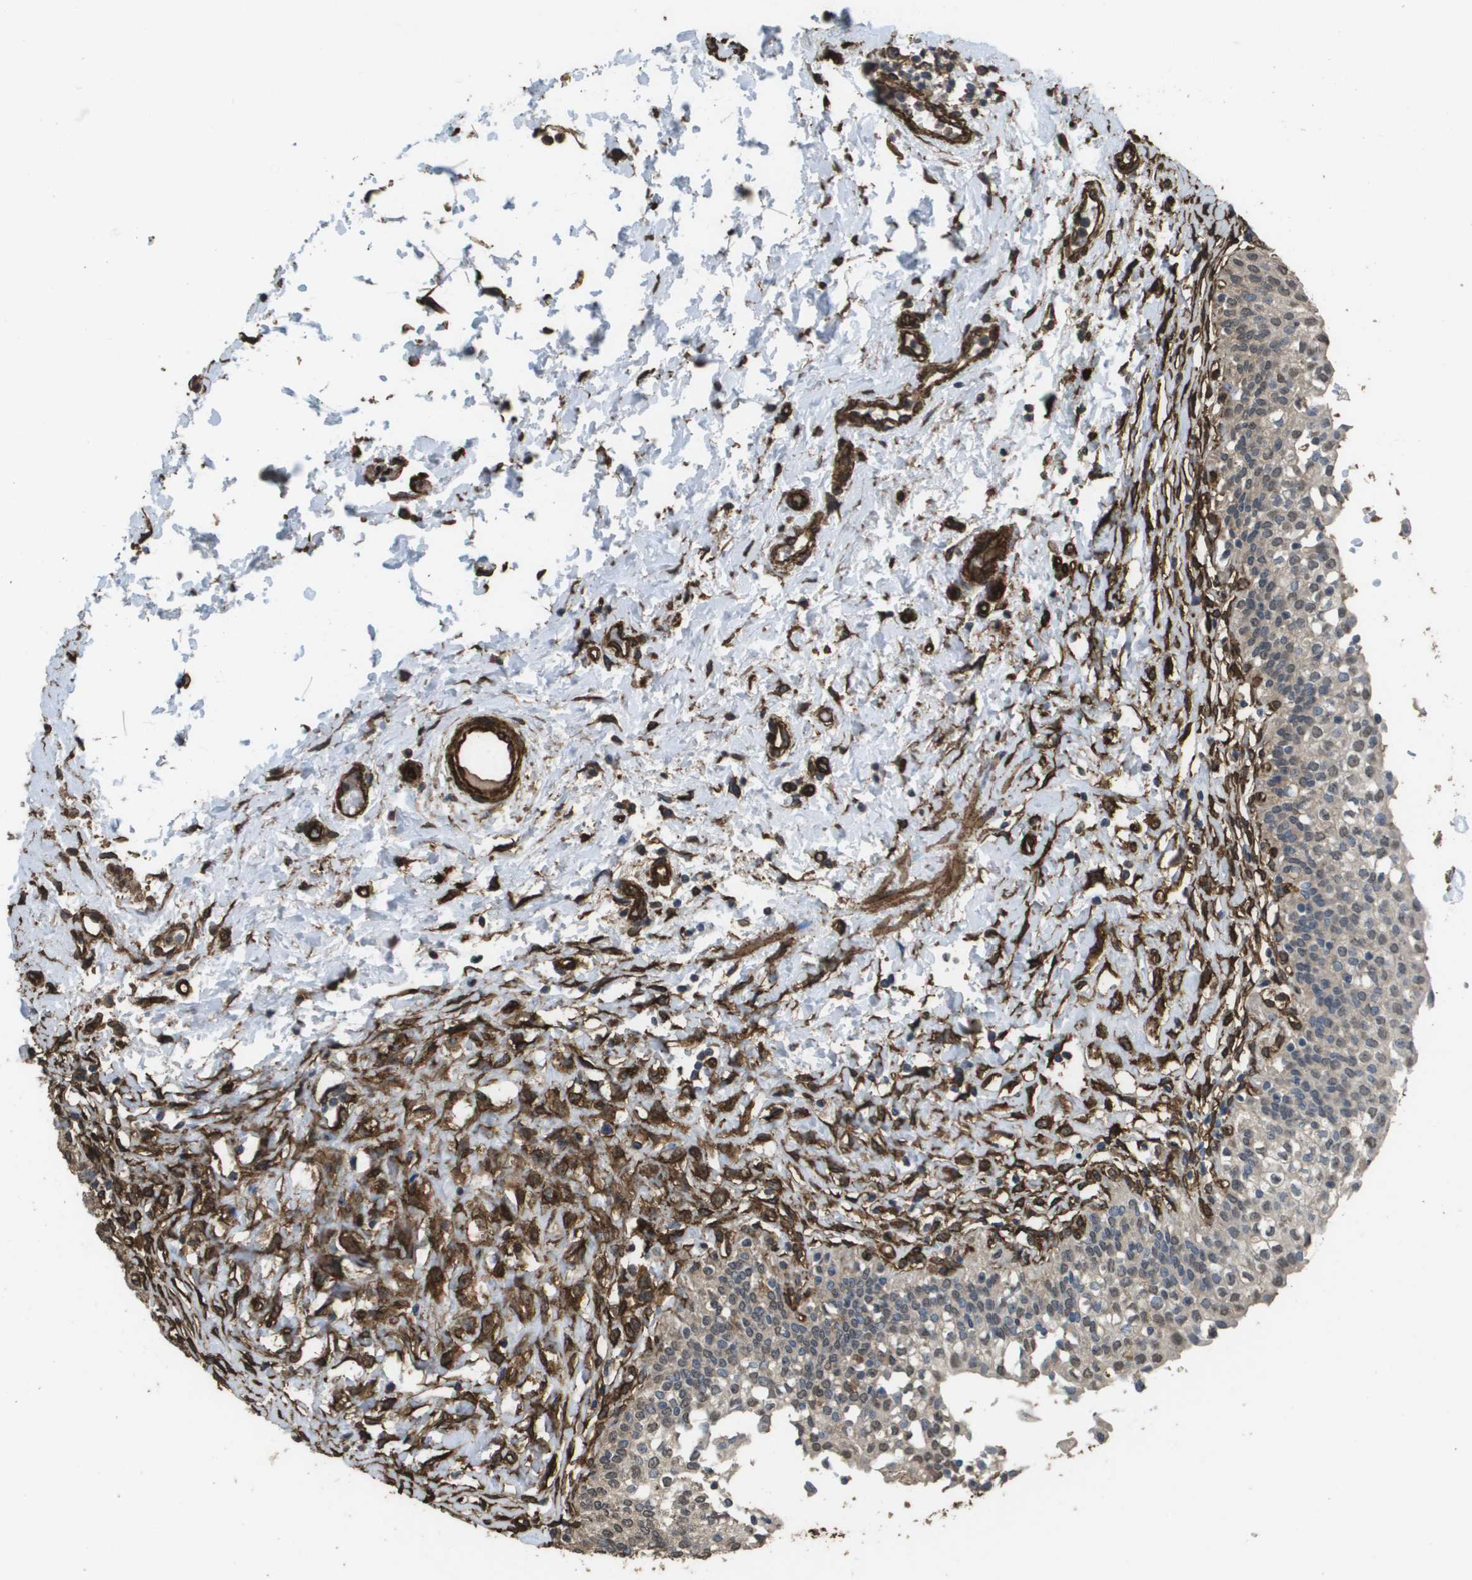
{"staining": {"intensity": "weak", "quantity": ">75%", "location": "cytoplasmic/membranous,nuclear"}, "tissue": "urinary bladder", "cell_type": "Urothelial cells", "image_type": "normal", "snomed": [{"axis": "morphology", "description": "Normal tissue, NOS"}, {"axis": "topography", "description": "Urinary bladder"}], "caption": "Weak cytoplasmic/membranous,nuclear expression is seen in approximately >75% of urothelial cells in unremarkable urinary bladder.", "gene": "AAMP", "patient": {"sex": "male", "age": 55}}